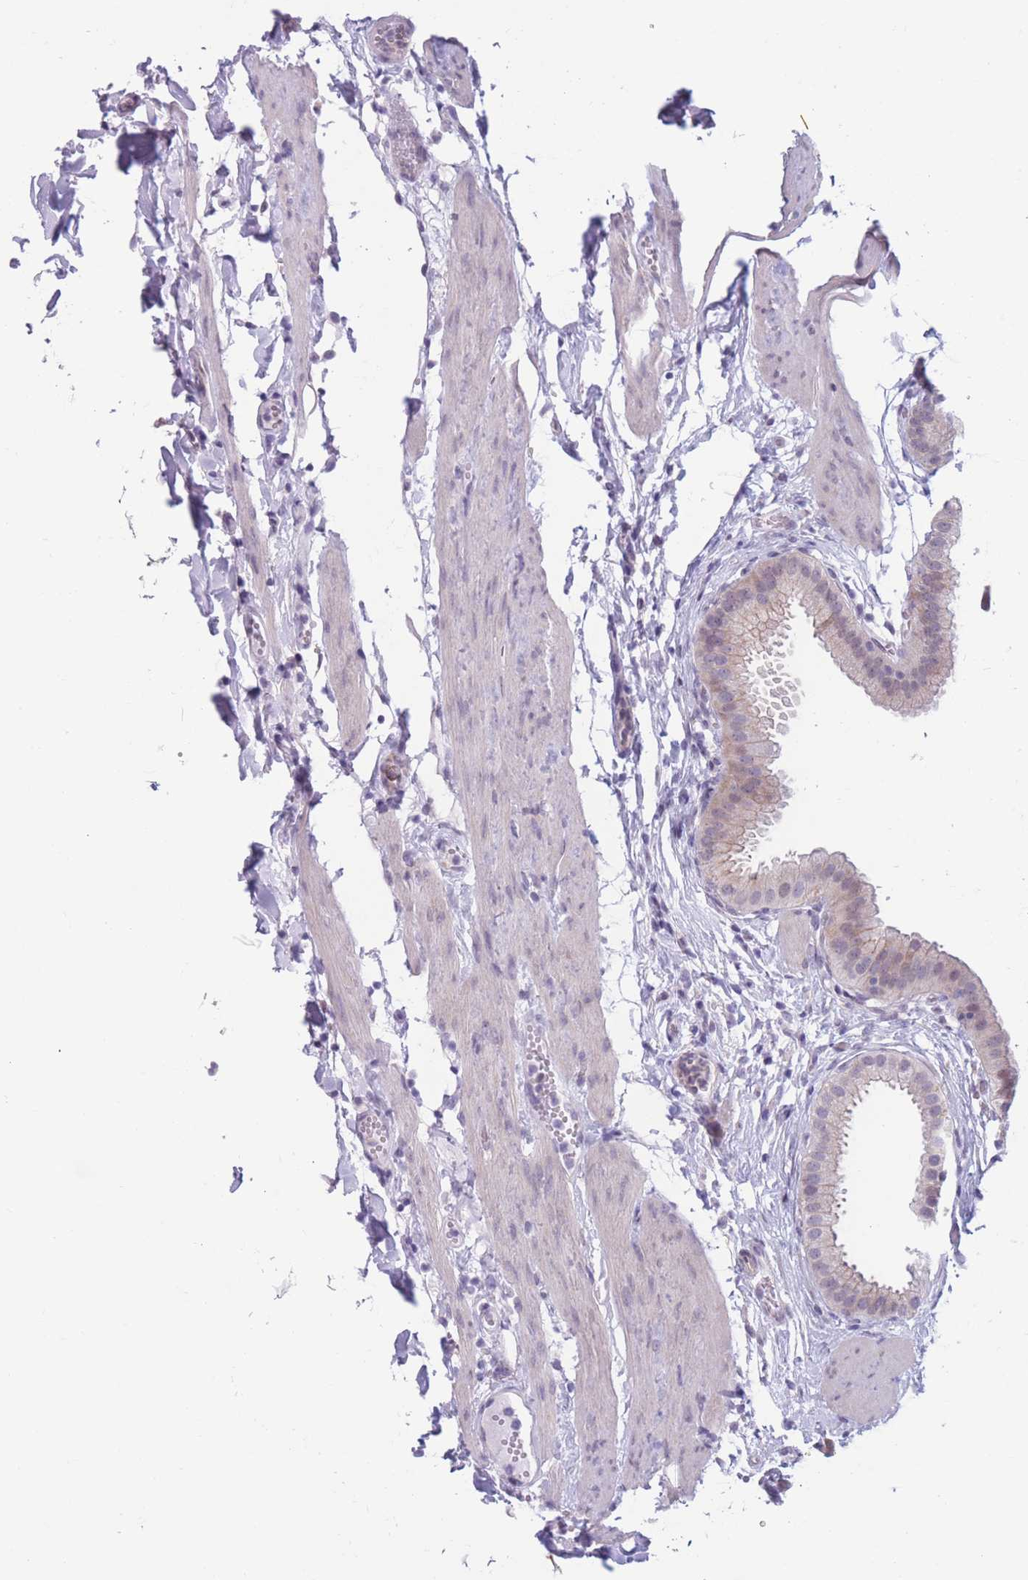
{"staining": {"intensity": "weak", "quantity": "<25%", "location": "cytoplasmic/membranous"}, "tissue": "gallbladder", "cell_type": "Glandular cells", "image_type": "normal", "snomed": [{"axis": "morphology", "description": "Normal tissue, NOS"}, {"axis": "topography", "description": "Gallbladder"}], "caption": "Immunohistochemical staining of unremarkable gallbladder reveals no significant positivity in glandular cells. Nuclei are stained in blue.", "gene": "PODXL", "patient": {"sex": "female", "age": 61}}